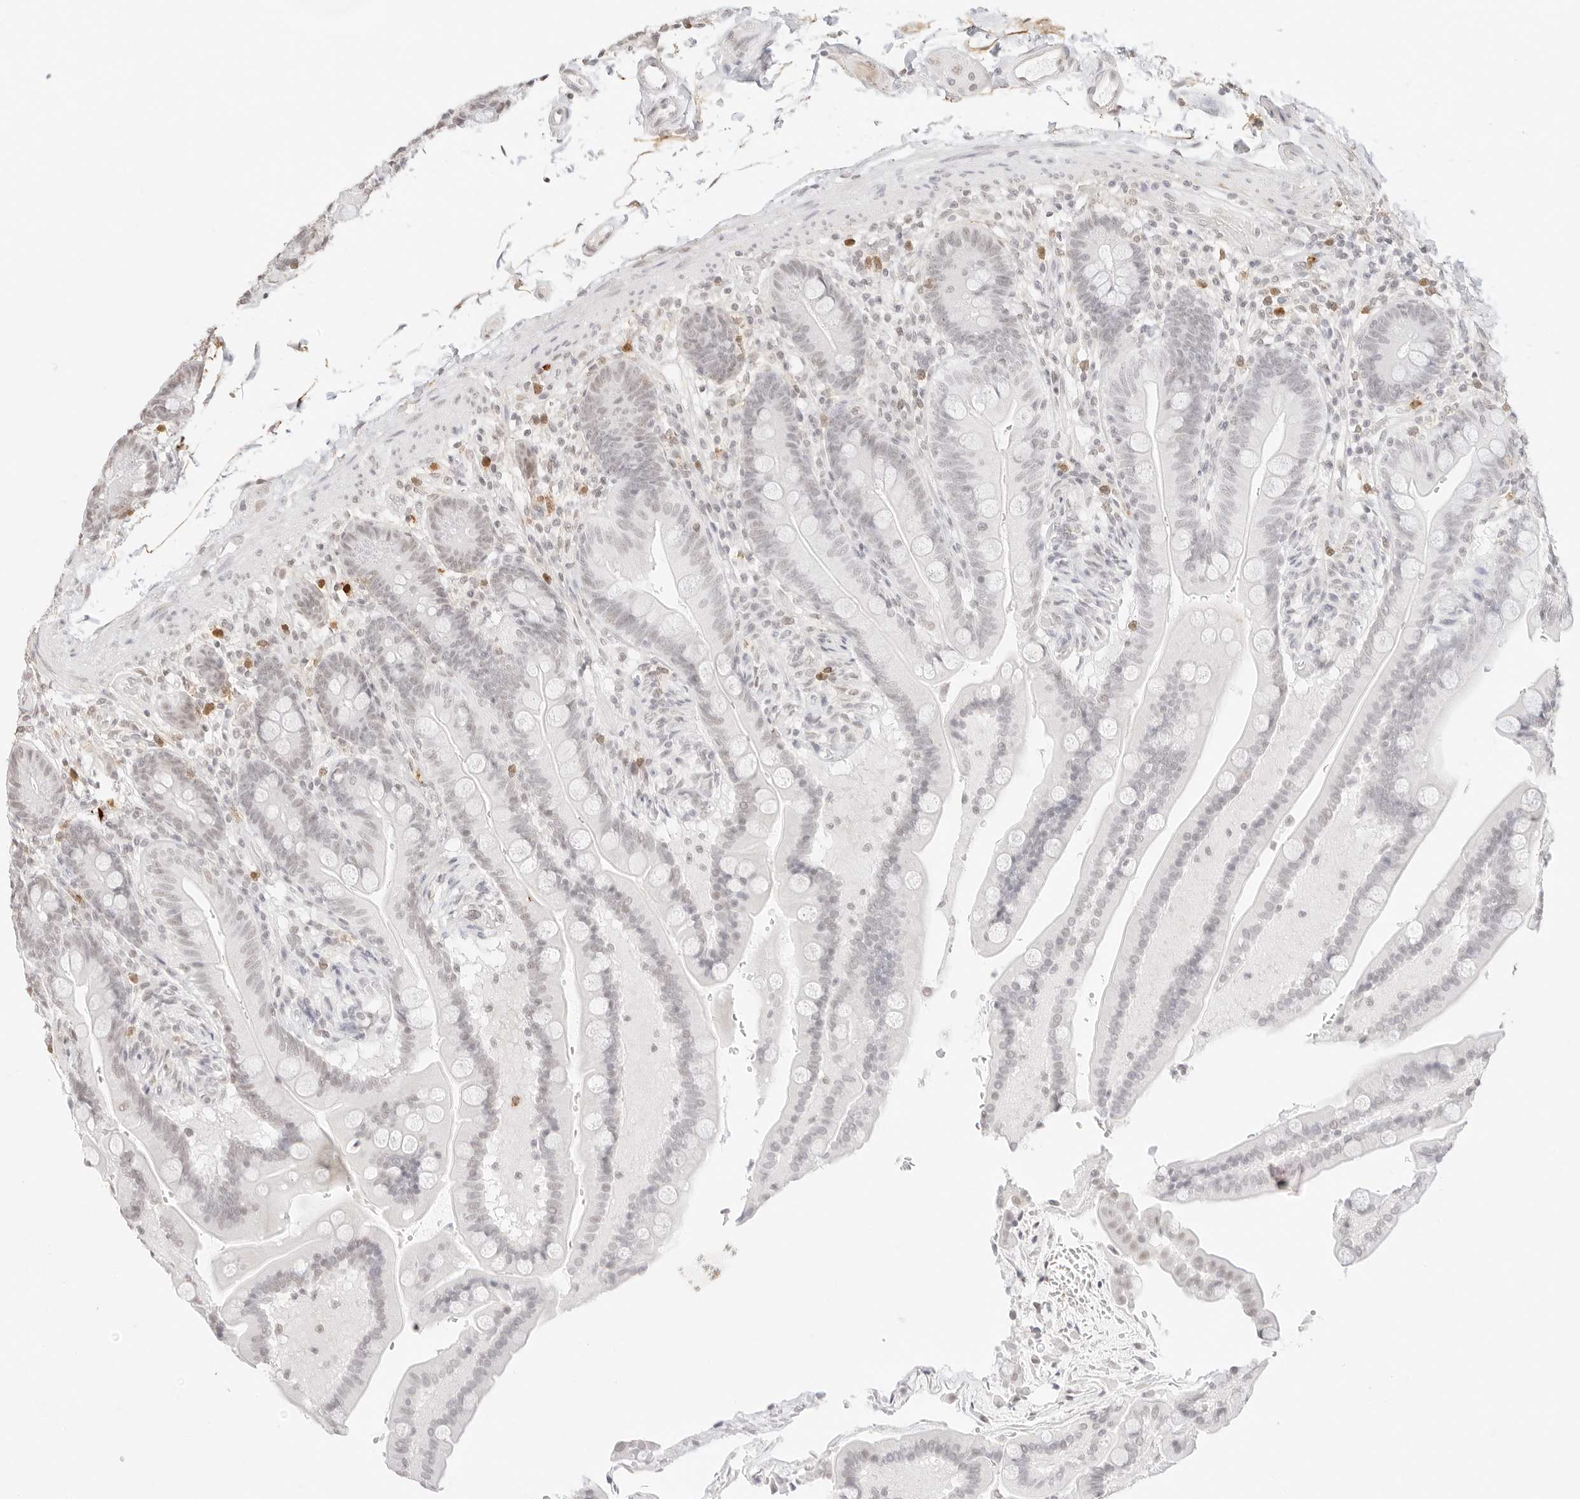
{"staining": {"intensity": "weak", "quantity": ">75%", "location": "nuclear"}, "tissue": "colon", "cell_type": "Endothelial cells", "image_type": "normal", "snomed": [{"axis": "morphology", "description": "Normal tissue, NOS"}, {"axis": "topography", "description": "Smooth muscle"}, {"axis": "topography", "description": "Colon"}], "caption": "Immunohistochemical staining of benign colon demonstrates >75% levels of weak nuclear protein positivity in about >75% of endothelial cells.", "gene": "FBLN5", "patient": {"sex": "male", "age": 73}}